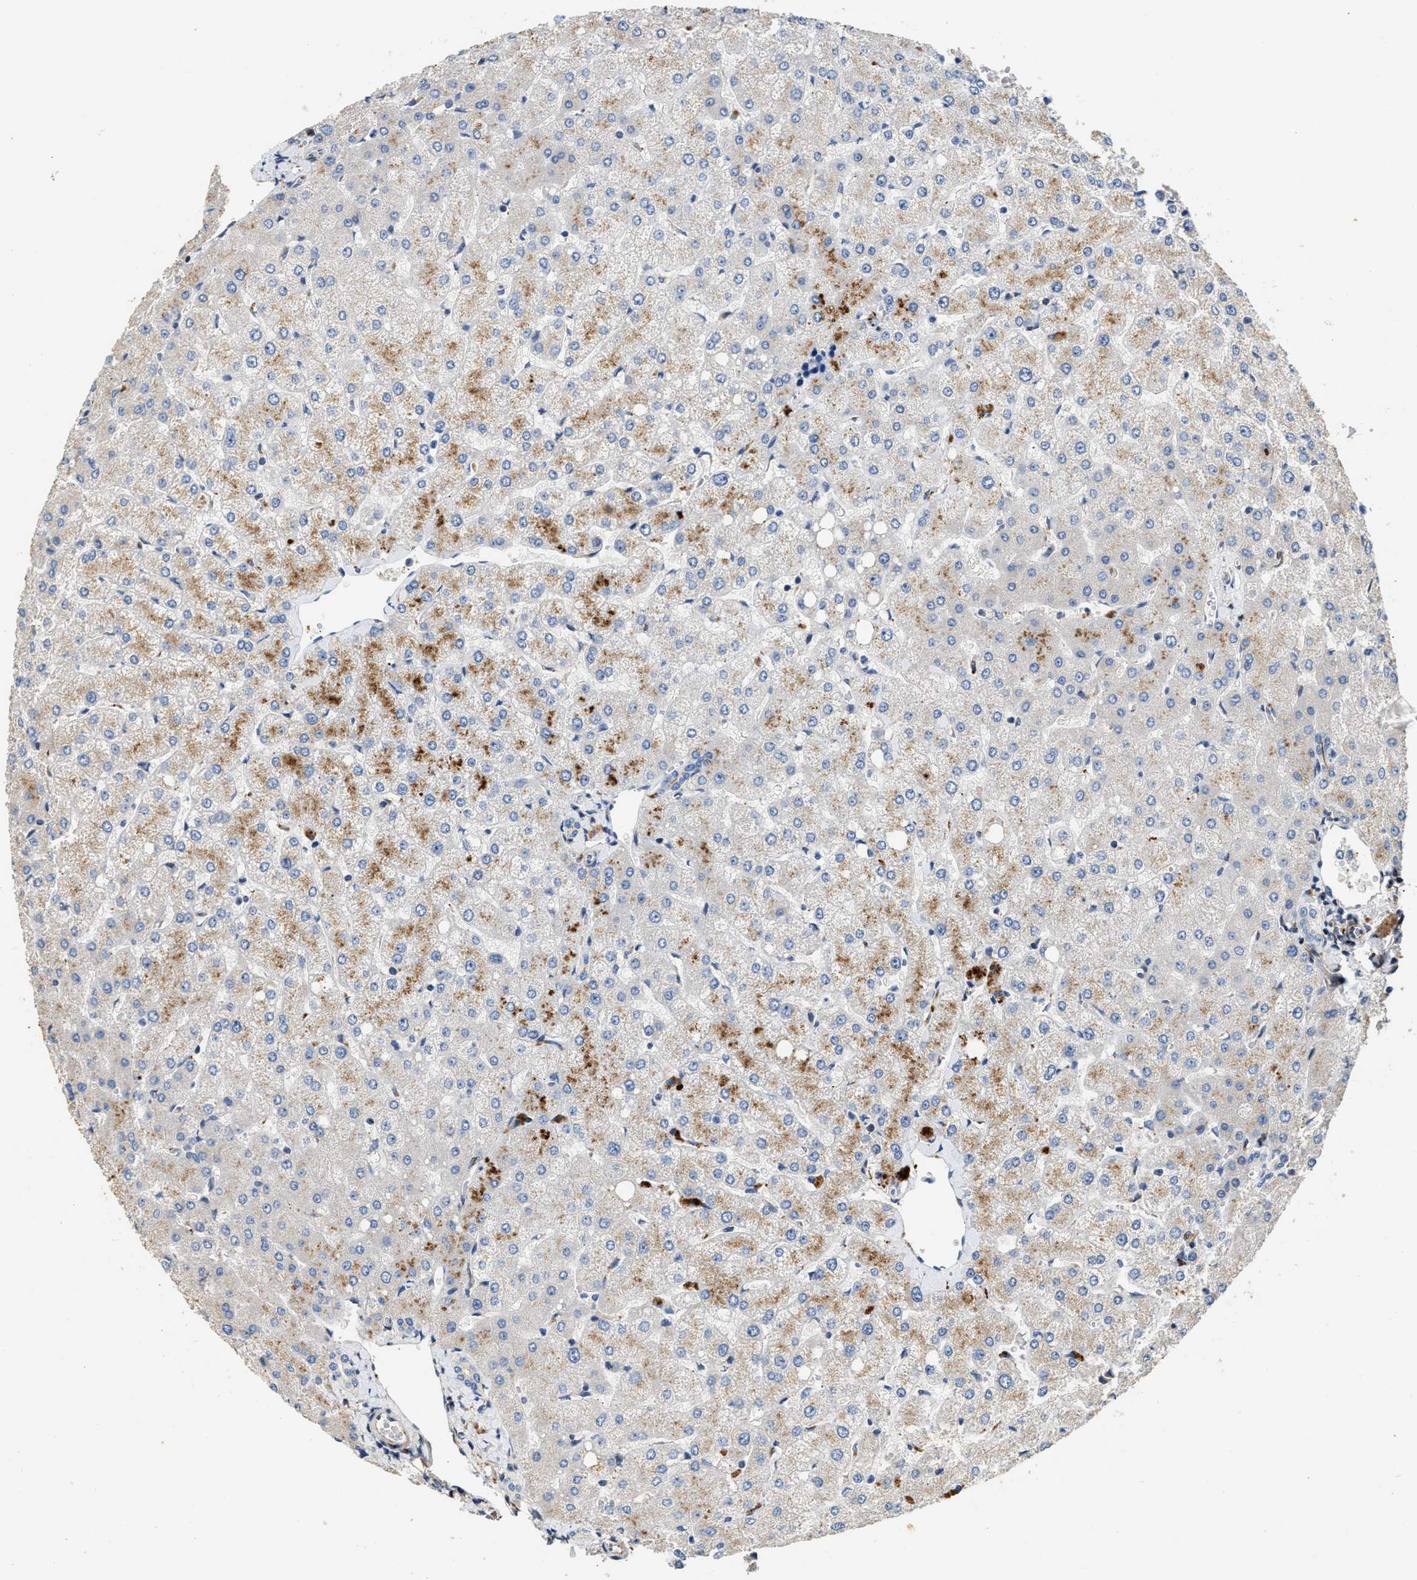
{"staining": {"intensity": "negative", "quantity": "none", "location": "none"}, "tissue": "liver", "cell_type": "Cholangiocytes", "image_type": "normal", "snomed": [{"axis": "morphology", "description": "Normal tissue, NOS"}, {"axis": "topography", "description": "Liver"}], "caption": "A high-resolution photomicrograph shows IHC staining of normal liver, which shows no significant staining in cholangiocytes.", "gene": "IL17RC", "patient": {"sex": "female", "age": 54}}